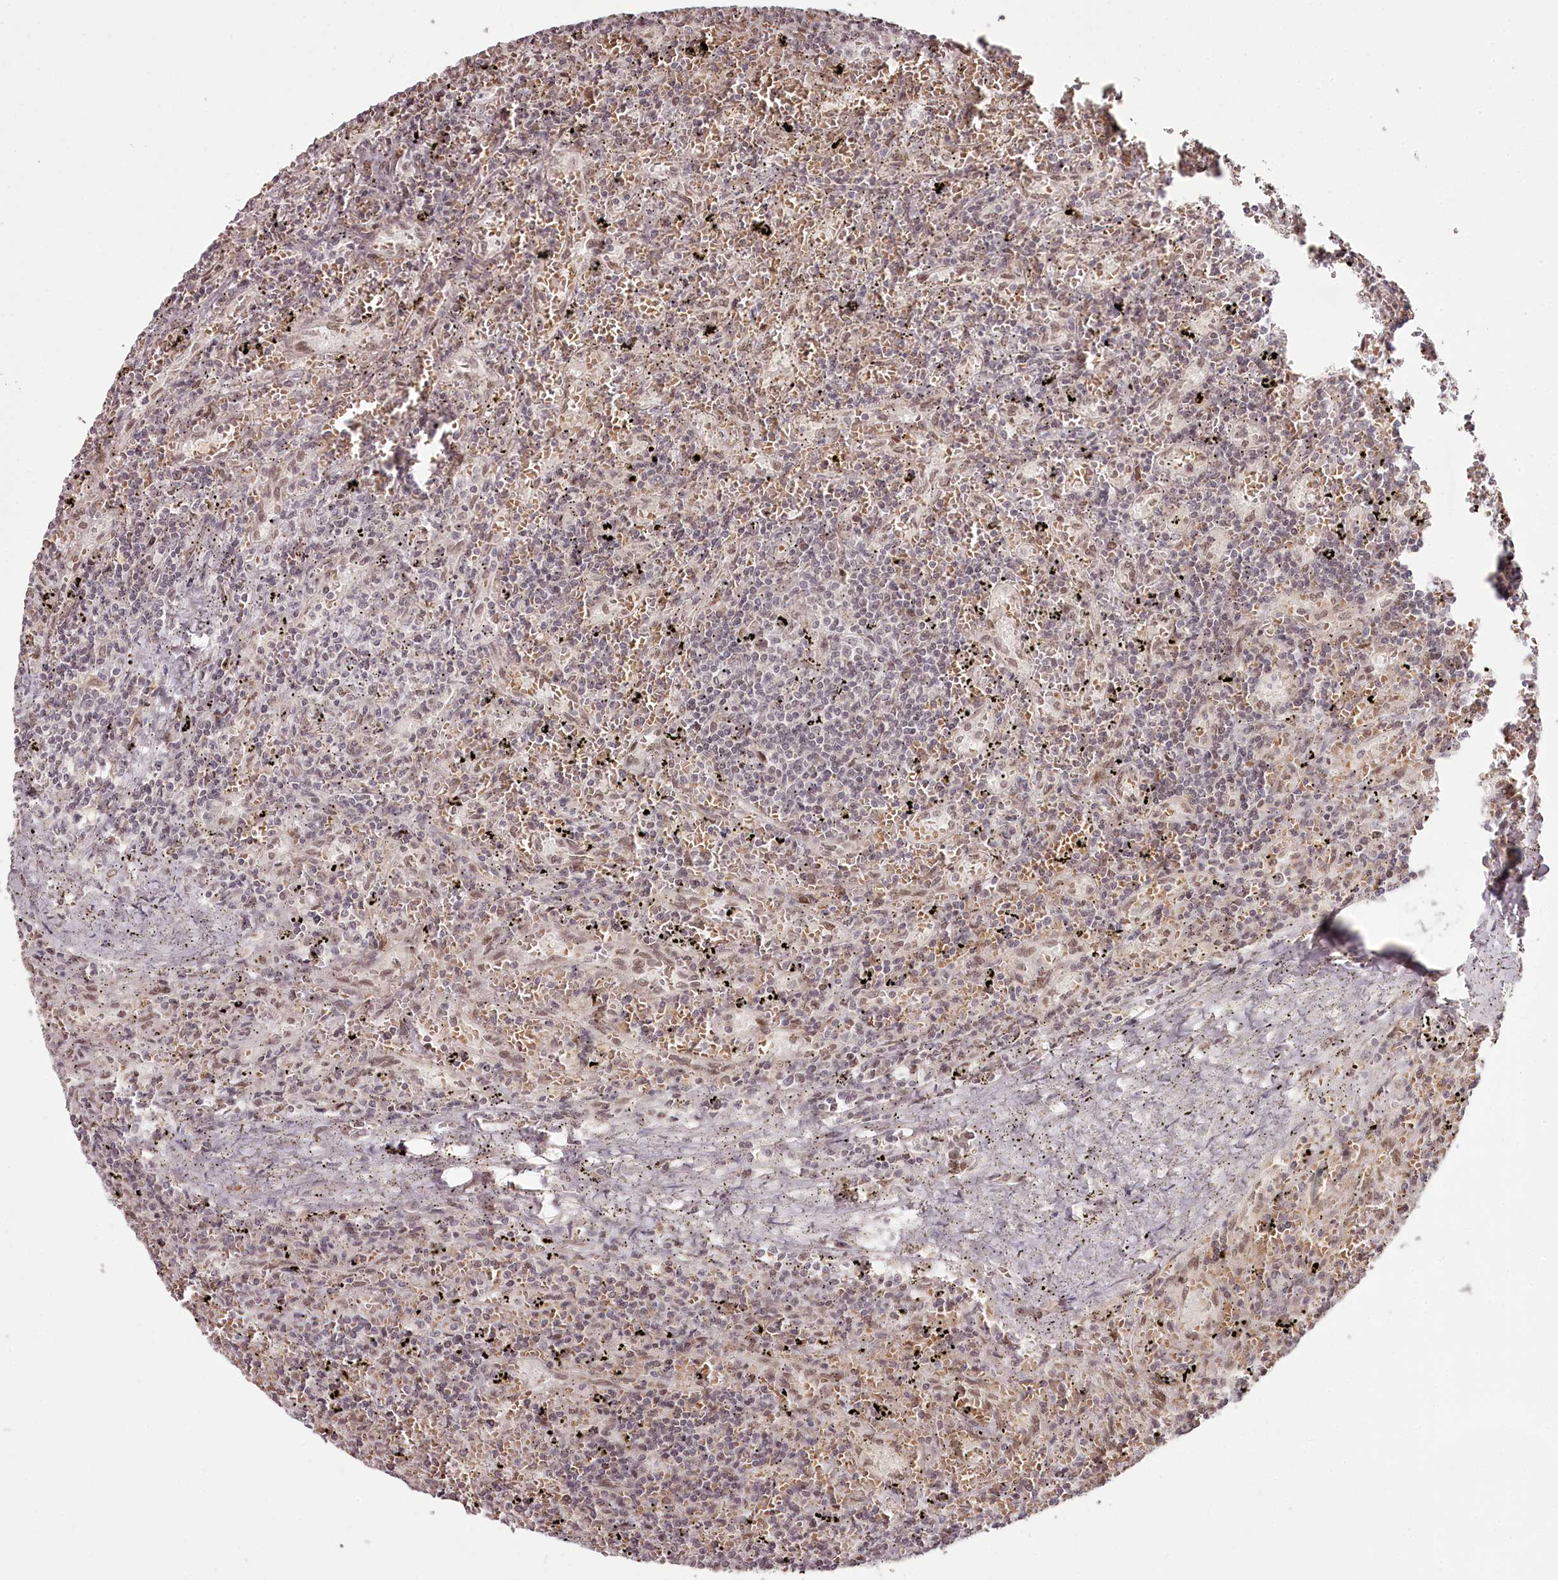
{"staining": {"intensity": "weak", "quantity": "25%-75%", "location": "nuclear"}, "tissue": "lymphoma", "cell_type": "Tumor cells", "image_type": "cancer", "snomed": [{"axis": "morphology", "description": "Malignant lymphoma, non-Hodgkin's type, Low grade"}, {"axis": "topography", "description": "Spleen"}], "caption": "Protein staining by immunohistochemistry exhibits weak nuclear staining in about 25%-75% of tumor cells in low-grade malignant lymphoma, non-Hodgkin's type. The staining was performed using DAB, with brown indicating positive protein expression. Nuclei are stained blue with hematoxylin.", "gene": "THYN1", "patient": {"sex": "male", "age": 76}}